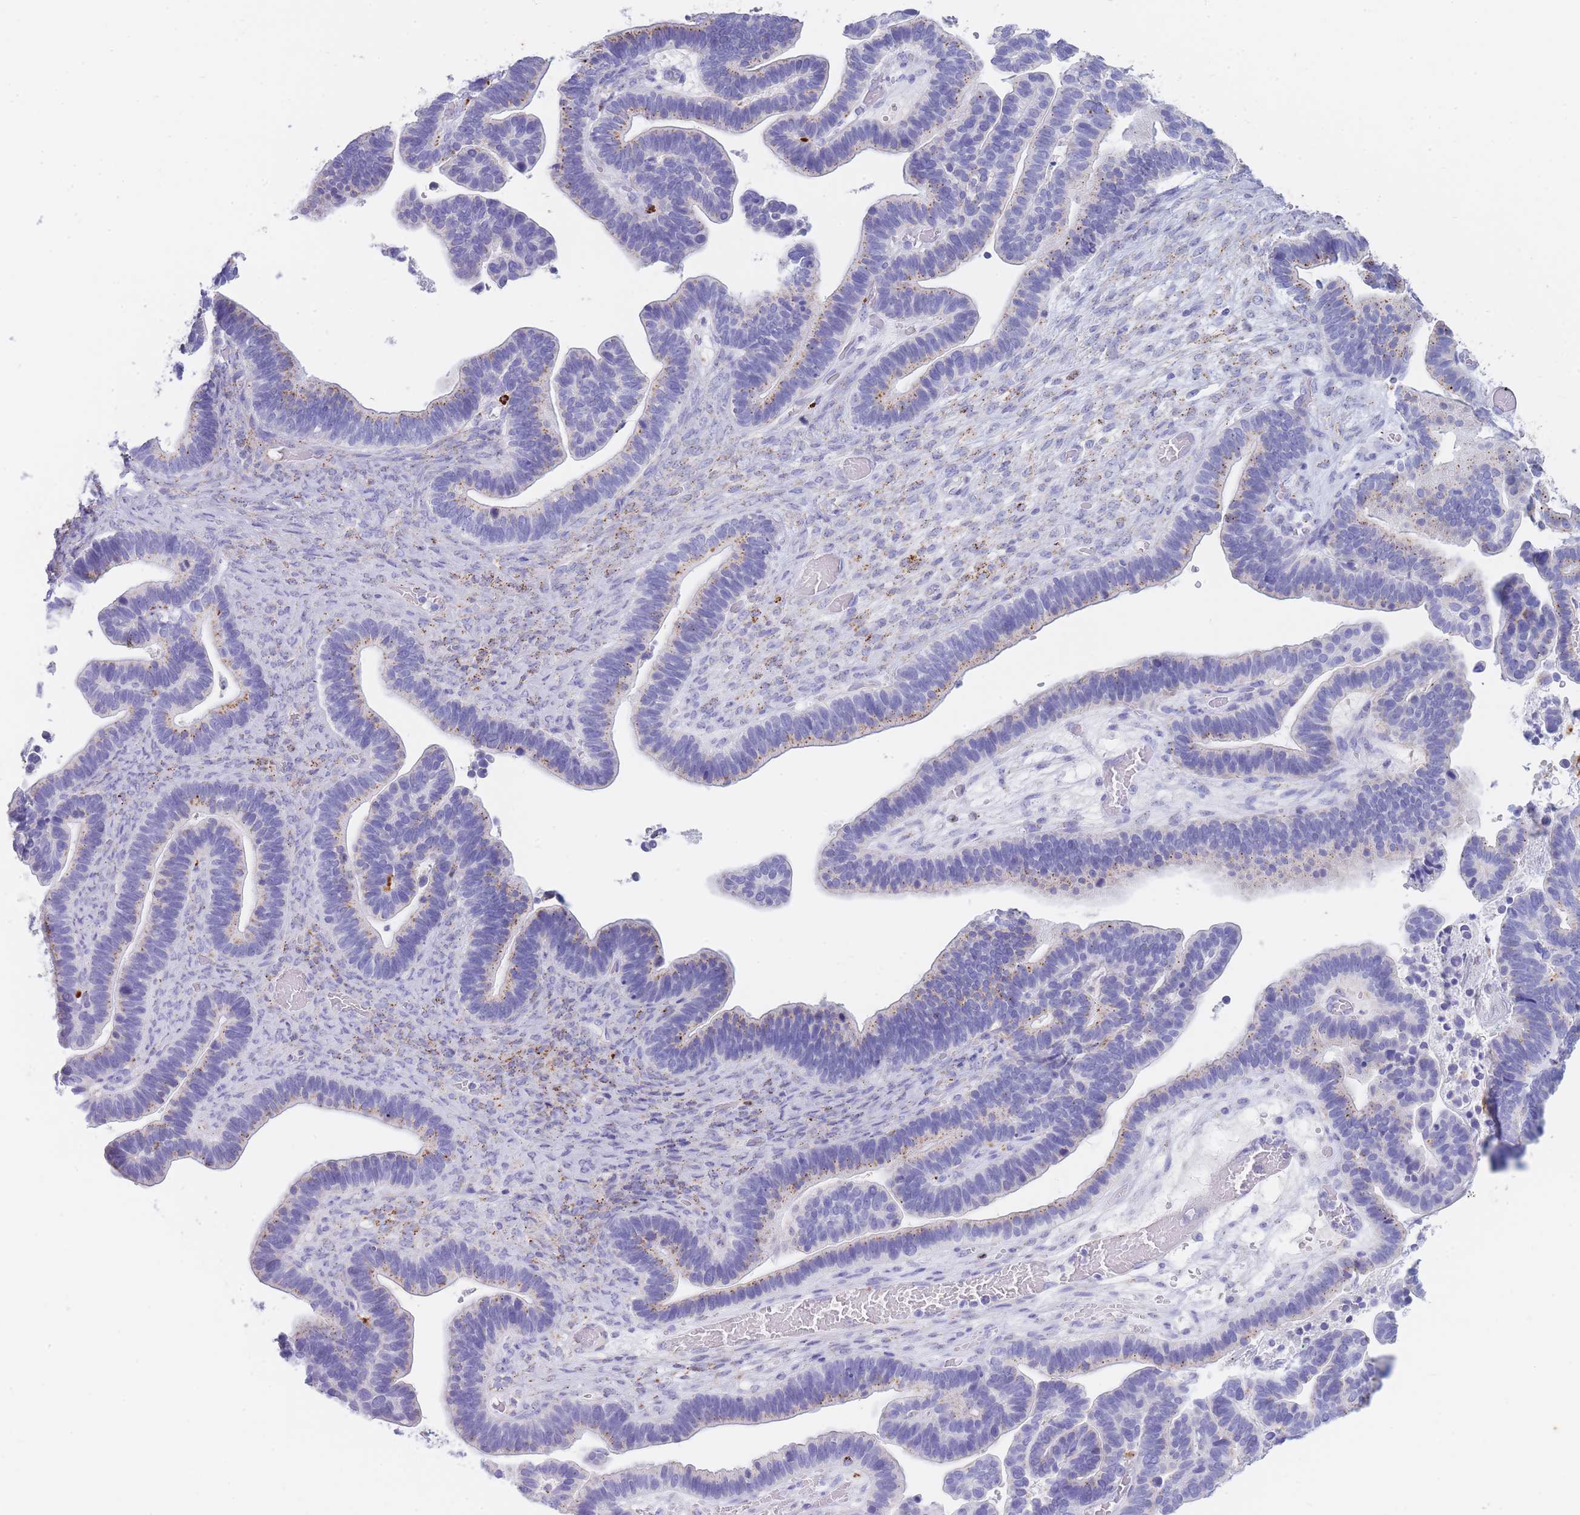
{"staining": {"intensity": "negative", "quantity": "none", "location": "none"}, "tissue": "ovarian cancer", "cell_type": "Tumor cells", "image_type": "cancer", "snomed": [{"axis": "morphology", "description": "Cystadenocarcinoma, serous, NOS"}, {"axis": "topography", "description": "Ovary"}], "caption": "This is an immunohistochemistry image of ovarian cancer. There is no positivity in tumor cells.", "gene": "GAA", "patient": {"sex": "female", "age": 56}}